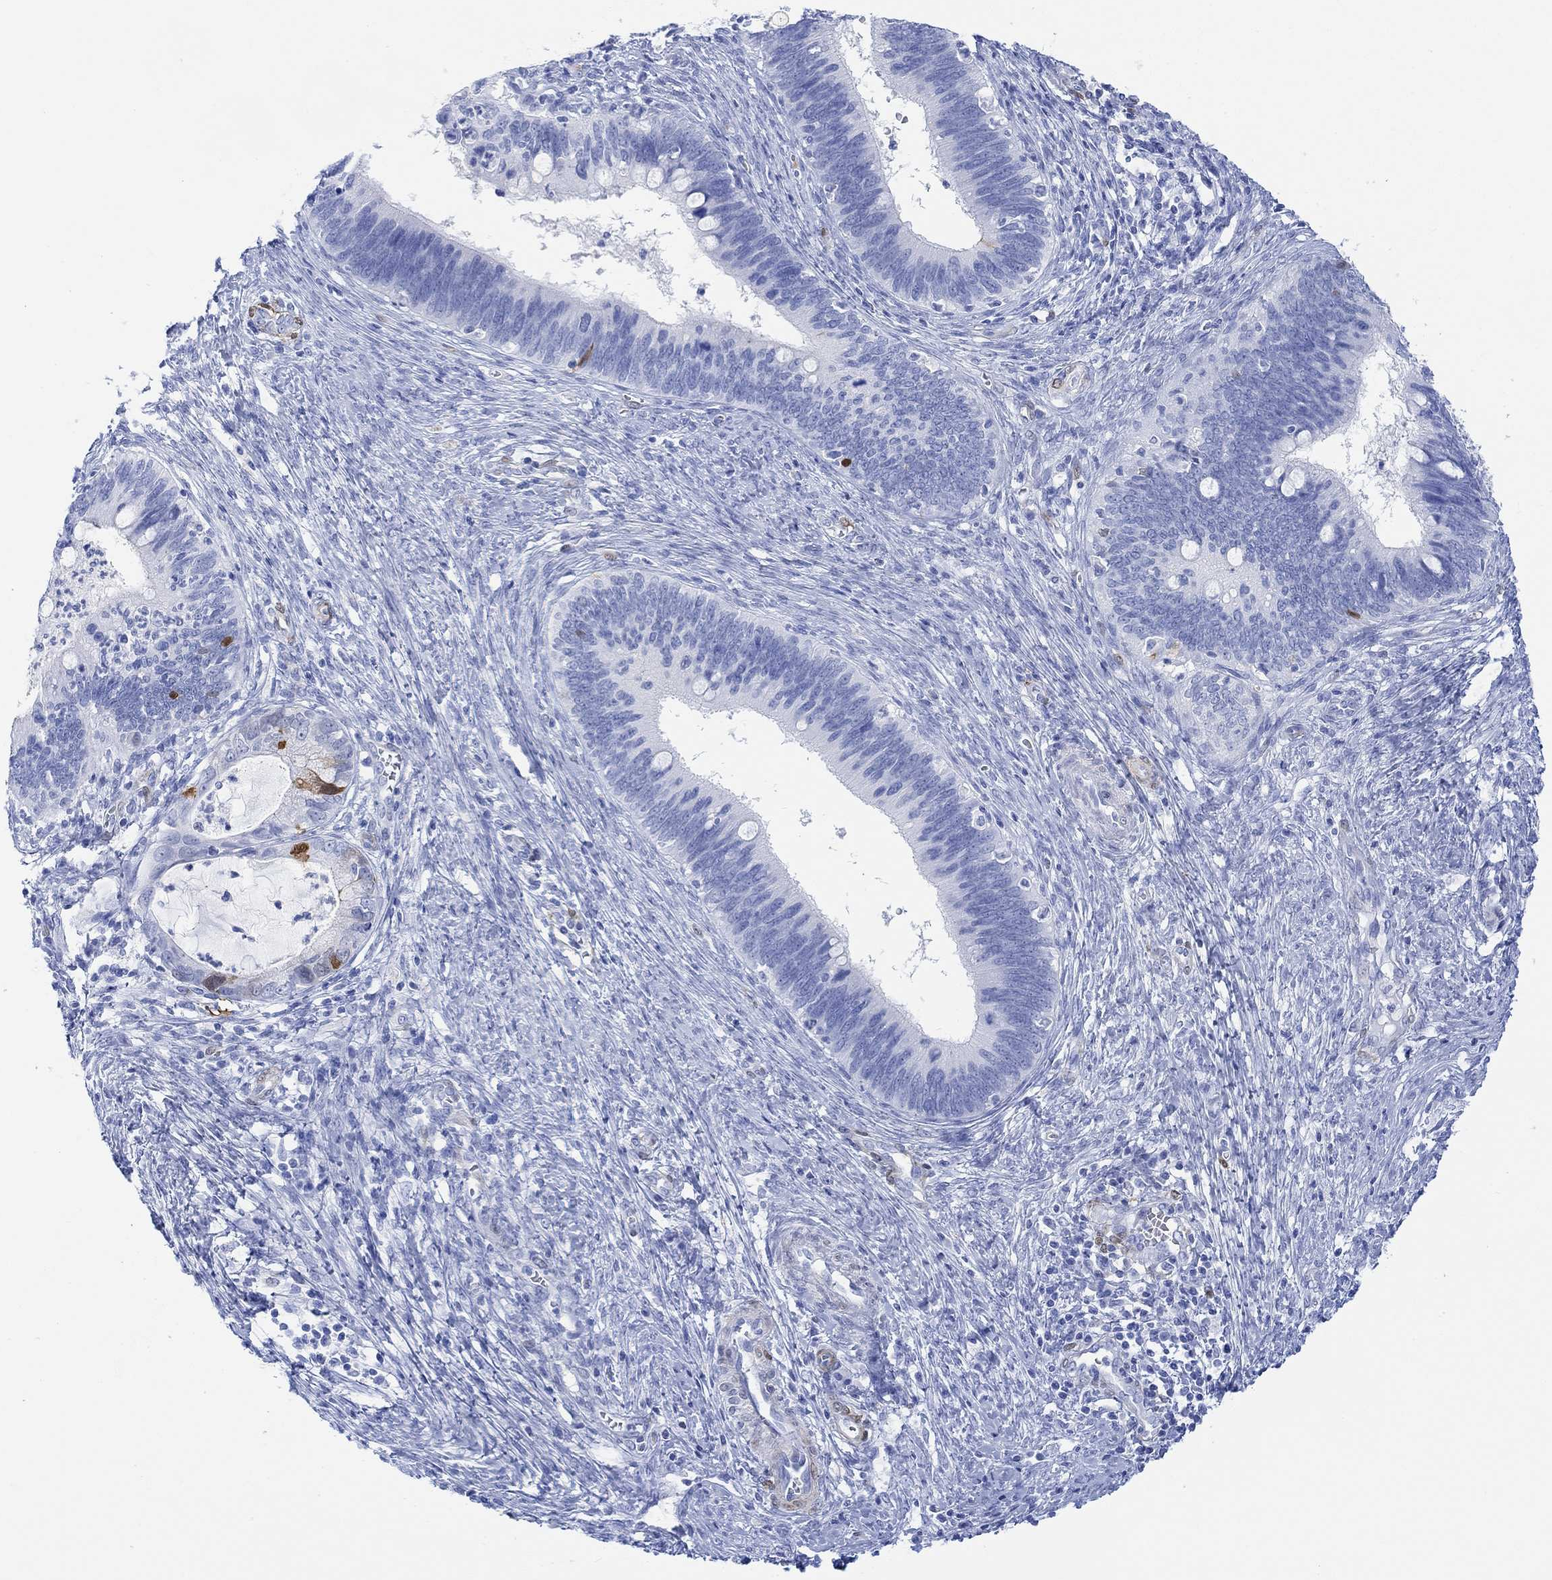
{"staining": {"intensity": "strong", "quantity": "<25%", "location": "nuclear"}, "tissue": "cervical cancer", "cell_type": "Tumor cells", "image_type": "cancer", "snomed": [{"axis": "morphology", "description": "Adenocarcinoma, NOS"}, {"axis": "topography", "description": "Cervix"}], "caption": "Brown immunohistochemical staining in human cervical cancer demonstrates strong nuclear staining in approximately <25% of tumor cells.", "gene": "TPPP3", "patient": {"sex": "female", "age": 42}}